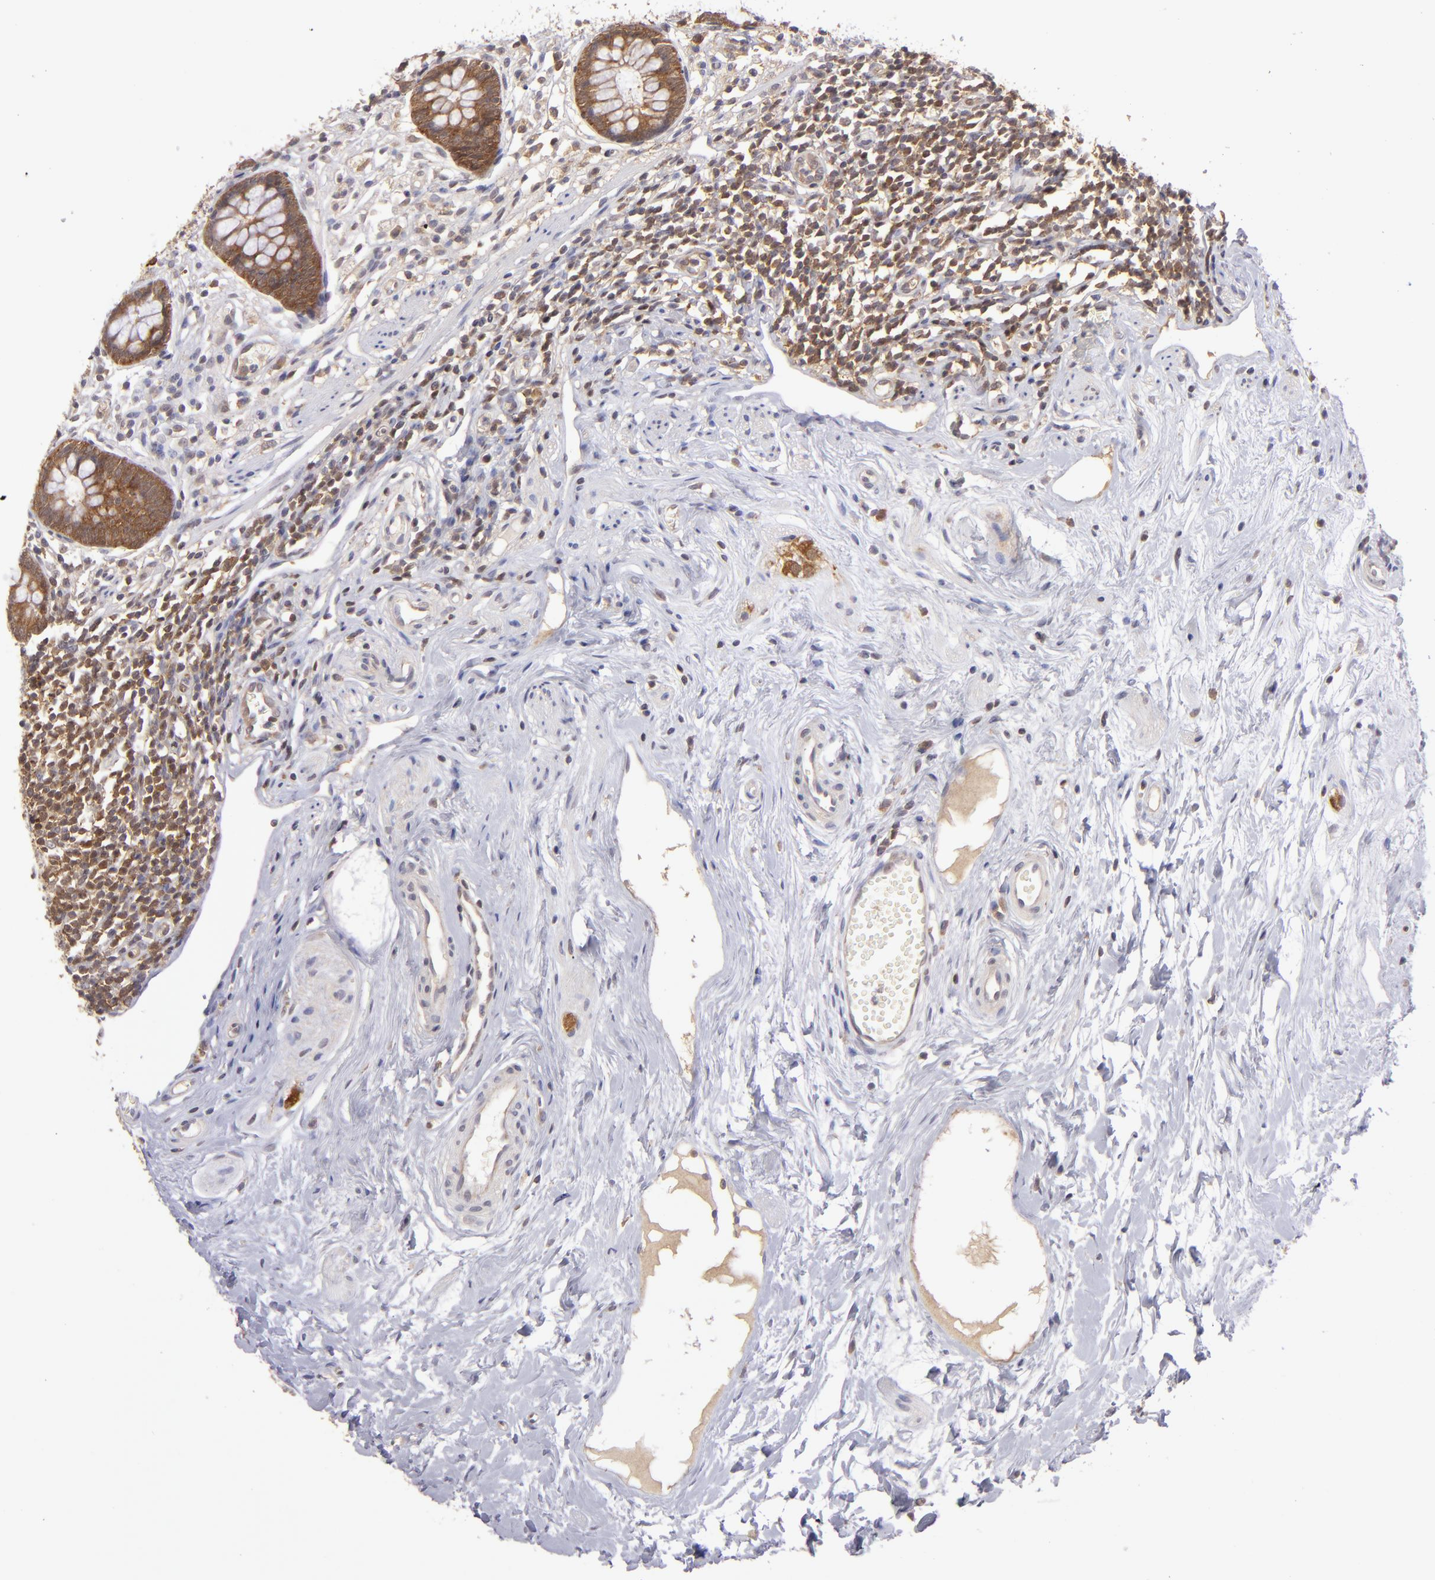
{"staining": {"intensity": "strong", "quantity": ">75%", "location": "cytoplasmic/membranous"}, "tissue": "appendix", "cell_type": "Glandular cells", "image_type": "normal", "snomed": [{"axis": "morphology", "description": "Normal tissue, NOS"}, {"axis": "topography", "description": "Appendix"}], "caption": "Immunohistochemistry of normal human appendix exhibits high levels of strong cytoplasmic/membranous expression in about >75% of glandular cells.", "gene": "PTPN13", "patient": {"sex": "male", "age": 38}}